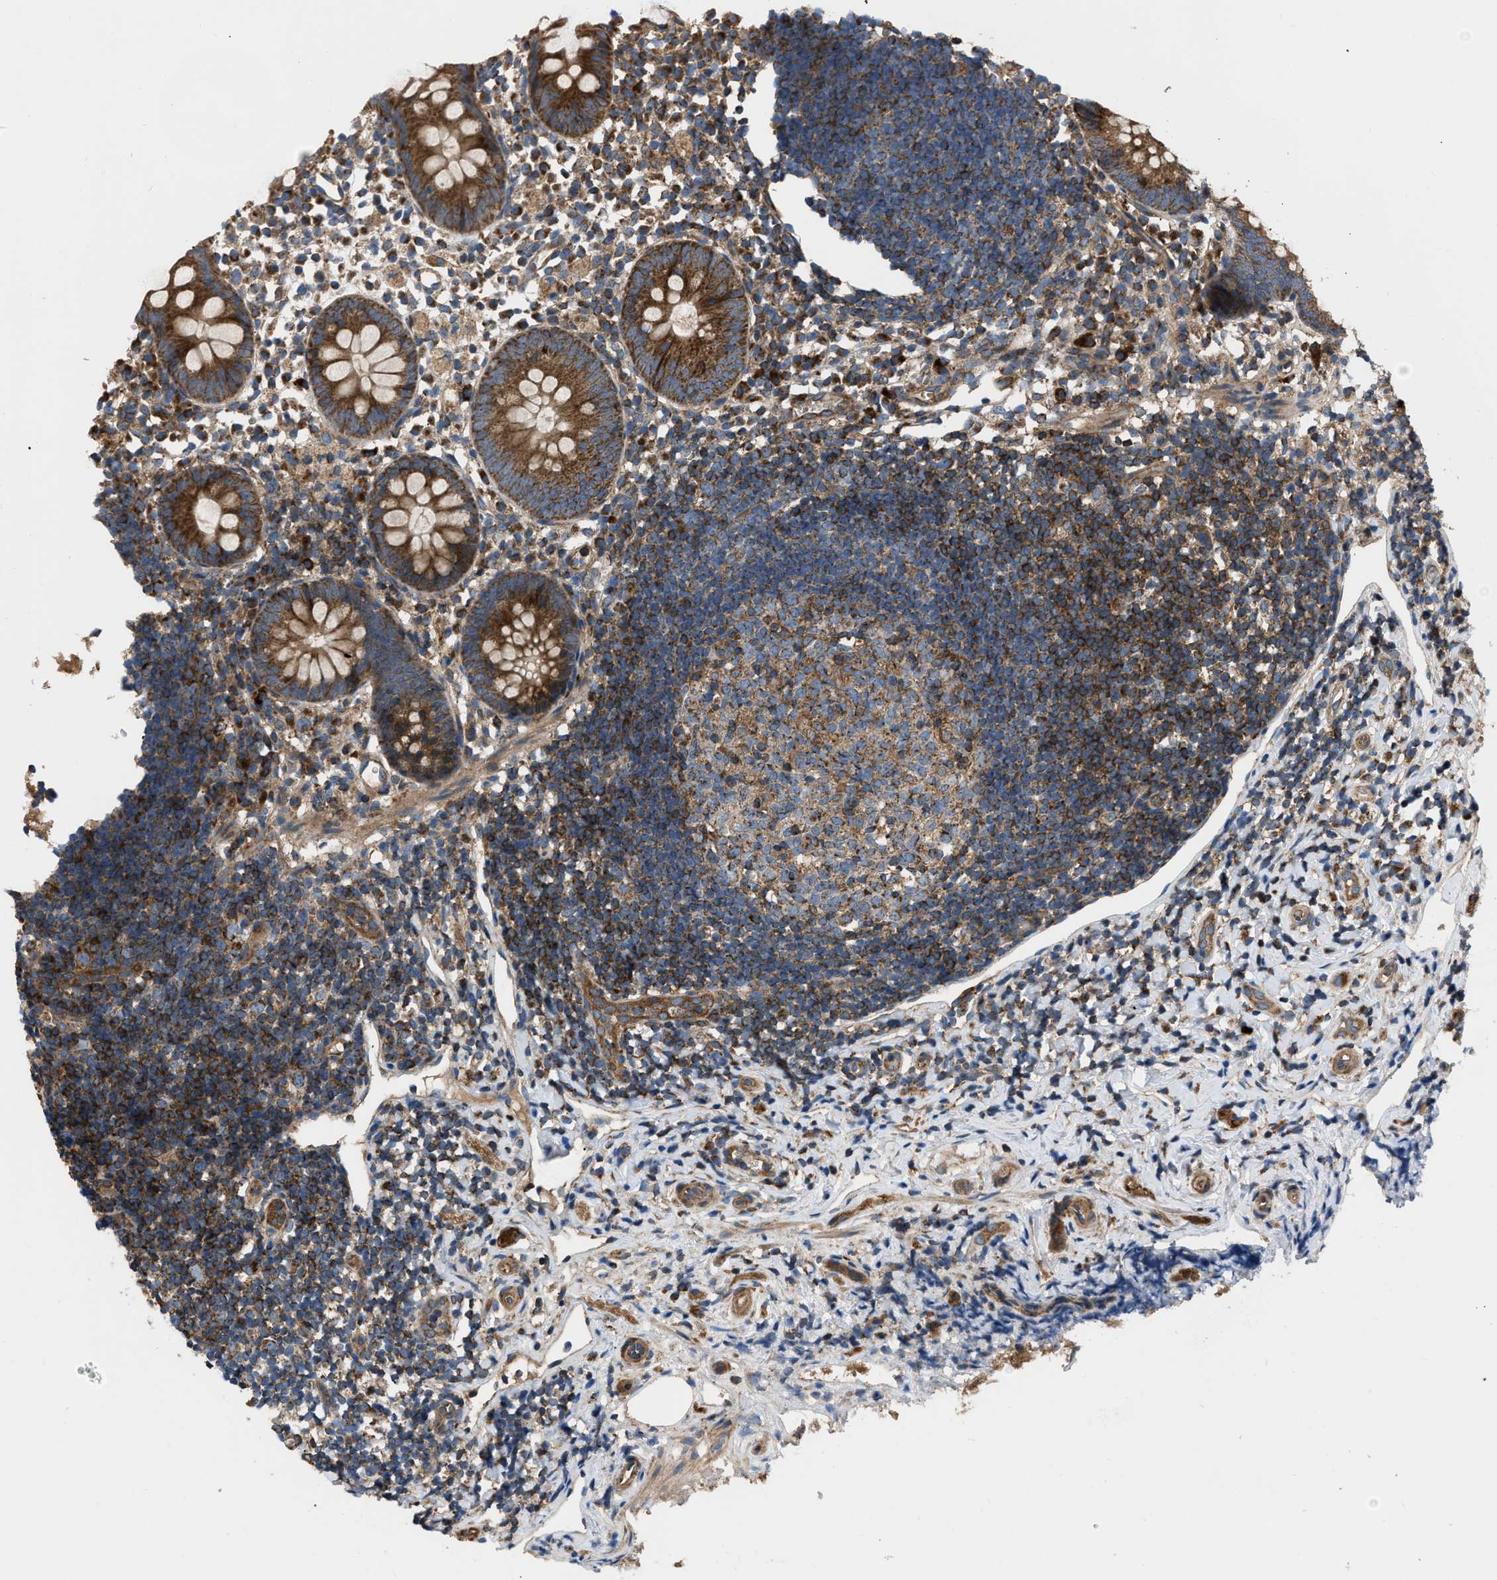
{"staining": {"intensity": "strong", "quantity": ">75%", "location": "cytoplasmic/membranous"}, "tissue": "appendix", "cell_type": "Glandular cells", "image_type": "normal", "snomed": [{"axis": "morphology", "description": "Normal tissue, NOS"}, {"axis": "topography", "description": "Appendix"}], "caption": "The photomicrograph exhibits immunohistochemical staining of normal appendix. There is strong cytoplasmic/membranous expression is identified in approximately >75% of glandular cells.", "gene": "OPTN", "patient": {"sex": "female", "age": 20}}